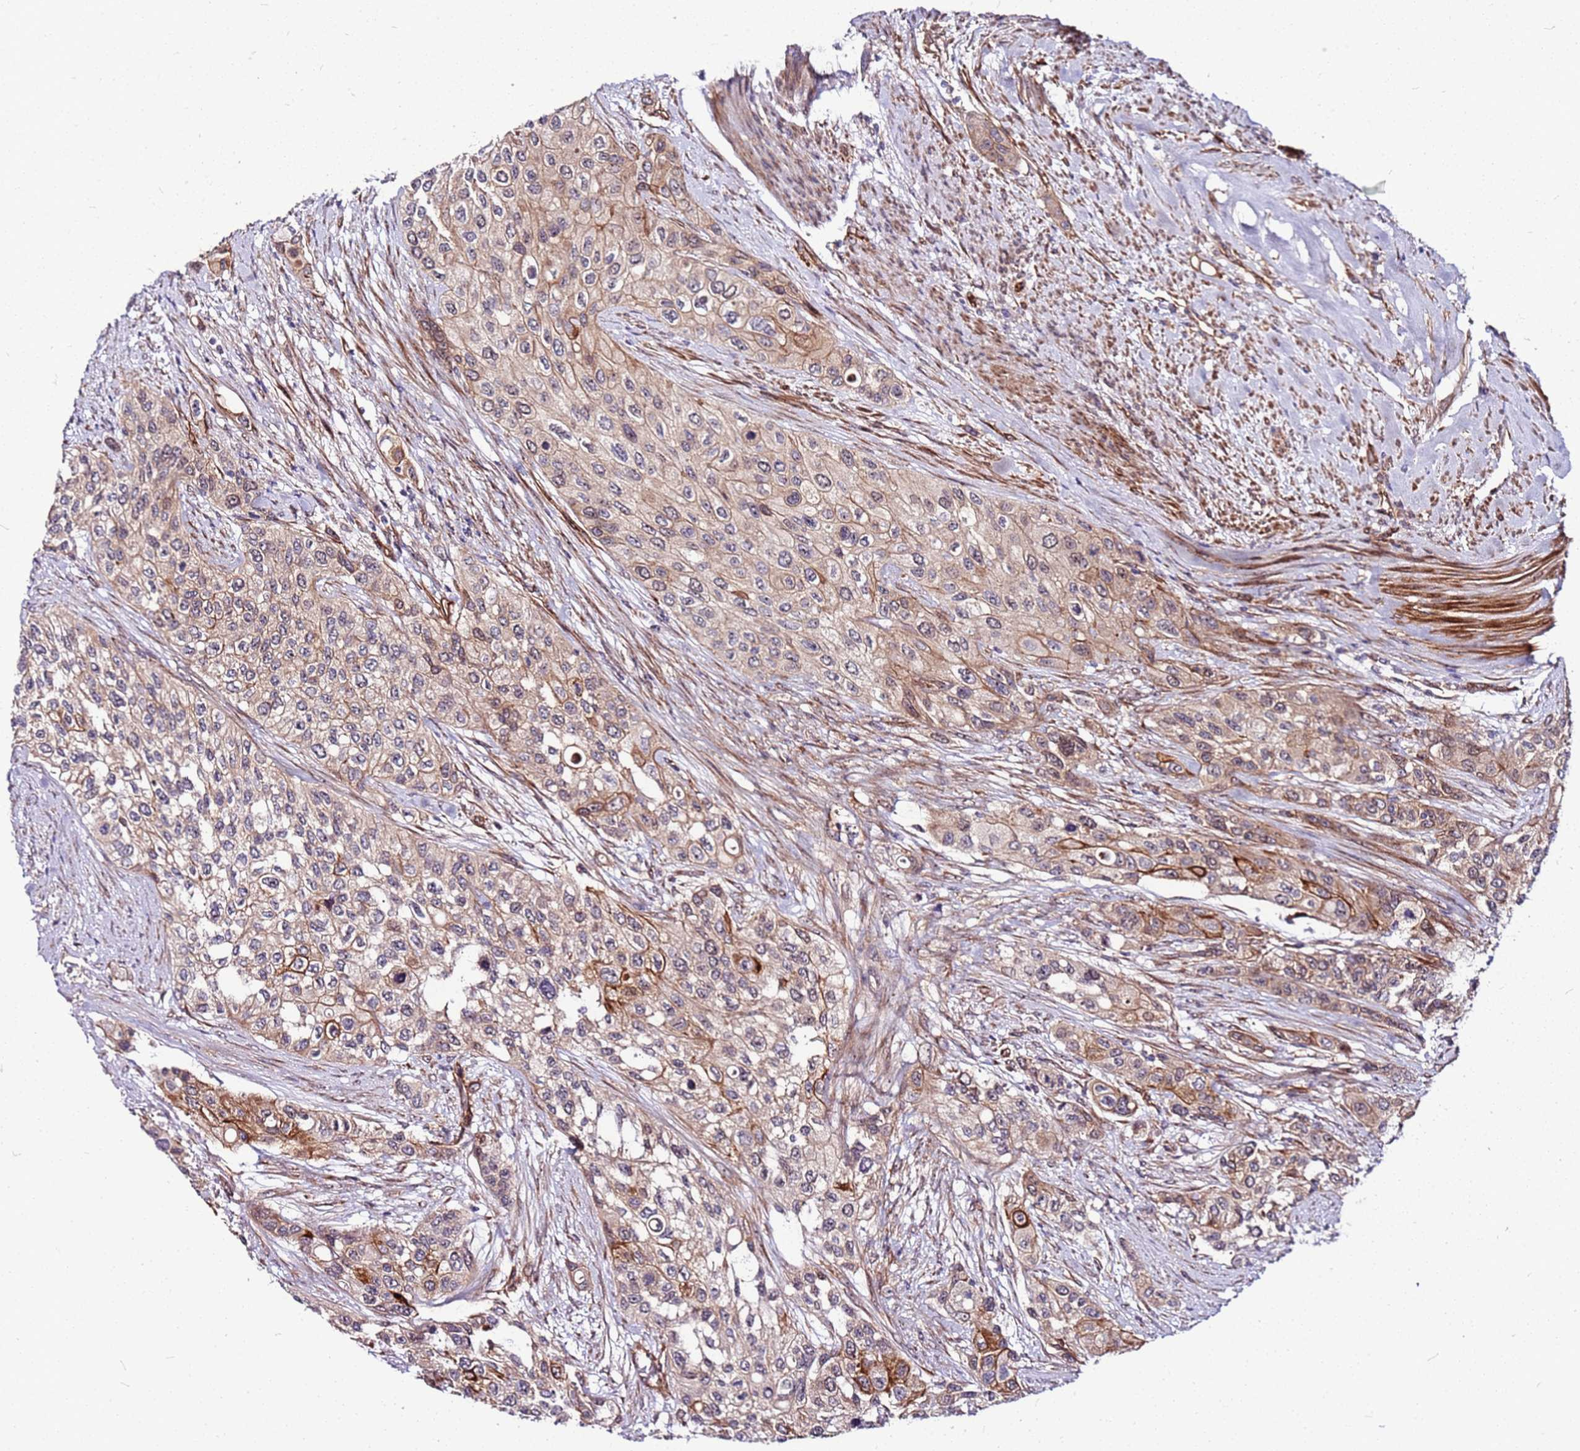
{"staining": {"intensity": "moderate", "quantity": "25%-75%", "location": "cytoplasmic/membranous"}, "tissue": "urothelial cancer", "cell_type": "Tumor cells", "image_type": "cancer", "snomed": [{"axis": "morphology", "description": "Normal tissue, NOS"}, {"axis": "morphology", "description": "Urothelial carcinoma, High grade"}, {"axis": "topography", "description": "Vascular tissue"}, {"axis": "topography", "description": "Urinary bladder"}], "caption": "A brown stain shows moderate cytoplasmic/membranous expression of a protein in human urothelial cancer tumor cells.", "gene": "TOPAZ1", "patient": {"sex": "female", "age": 56}}